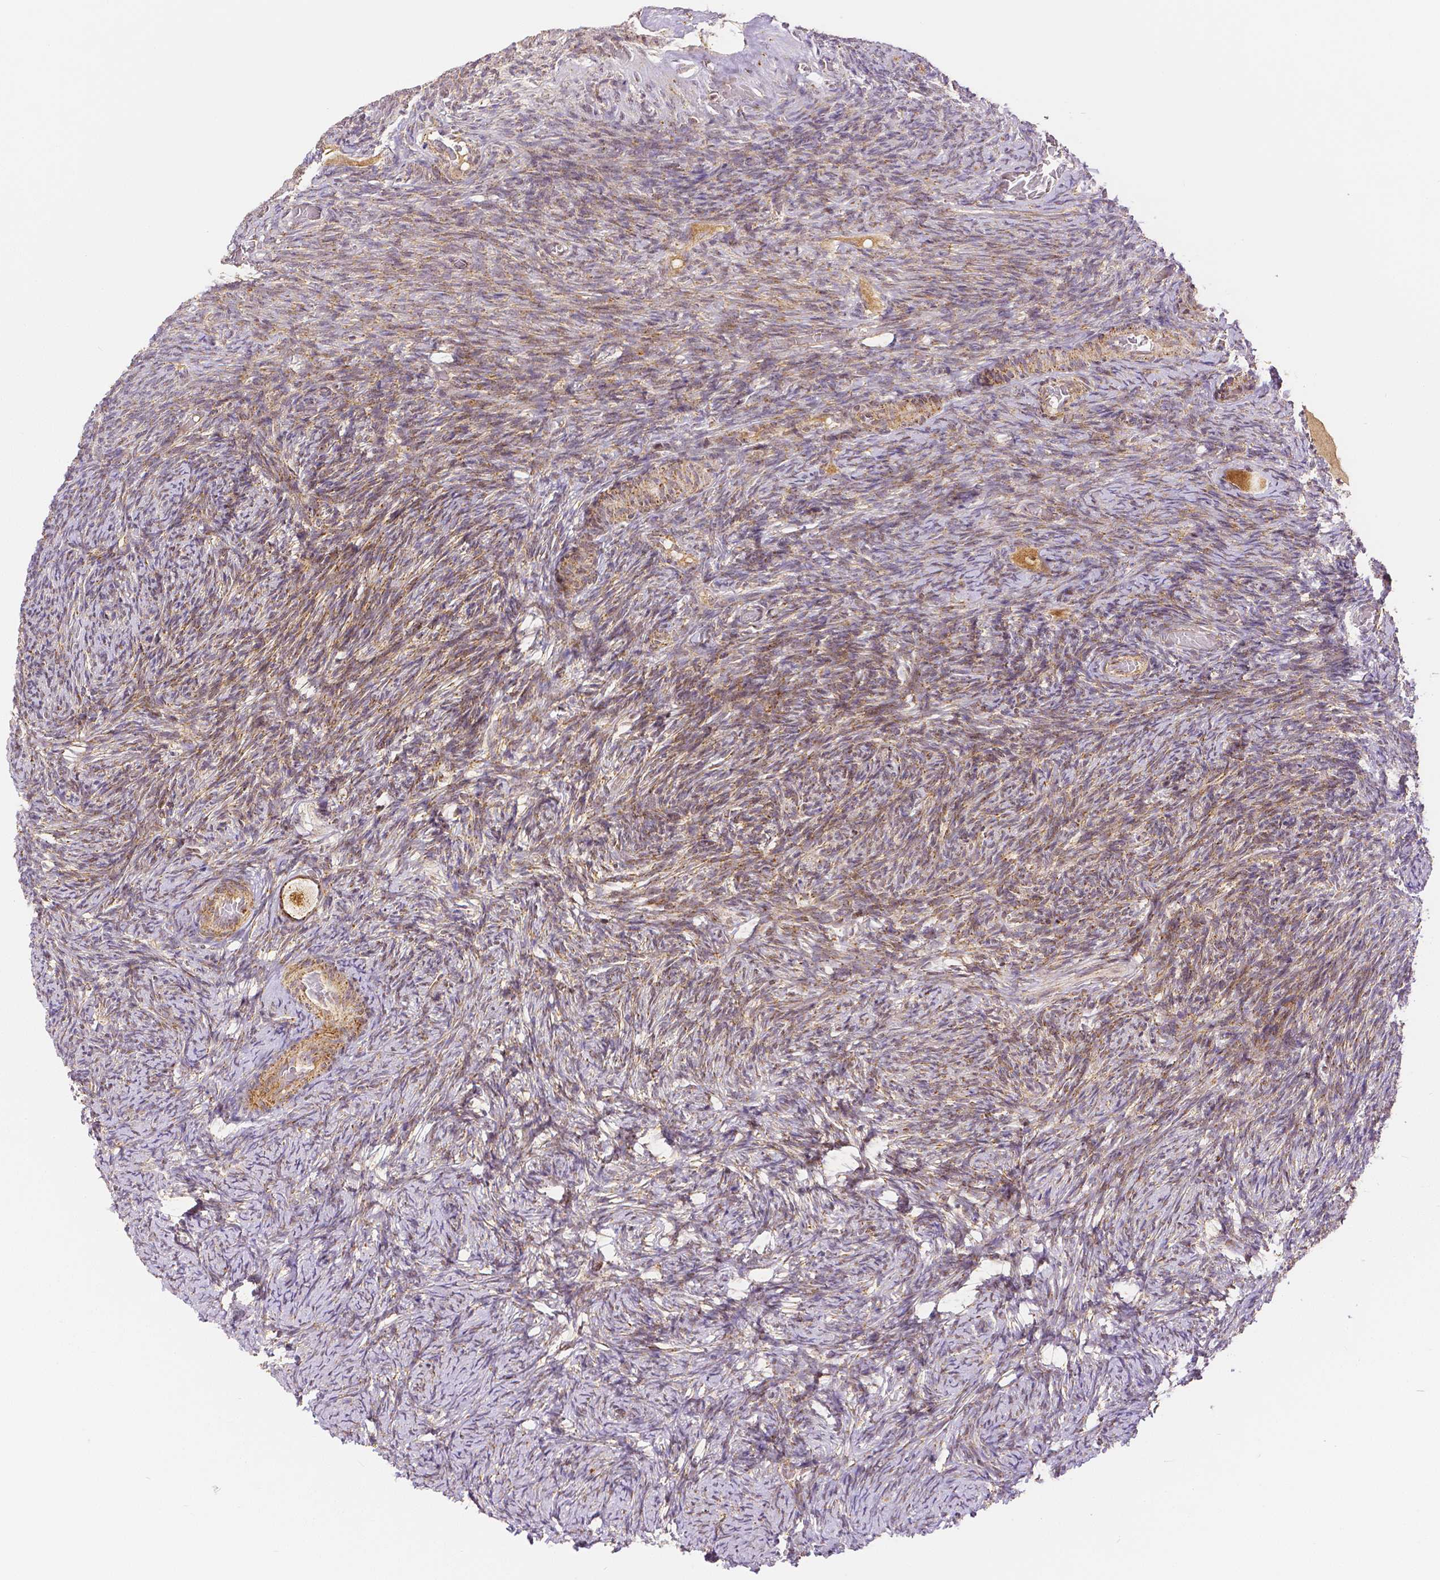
{"staining": {"intensity": "strong", "quantity": "25%-75%", "location": "cytoplasmic/membranous"}, "tissue": "ovary", "cell_type": "Follicle cells", "image_type": "normal", "snomed": [{"axis": "morphology", "description": "Normal tissue, NOS"}, {"axis": "topography", "description": "Ovary"}], "caption": "An immunohistochemistry image of benign tissue is shown. Protein staining in brown shows strong cytoplasmic/membranous positivity in ovary within follicle cells.", "gene": "RHOT1", "patient": {"sex": "female", "age": 34}}